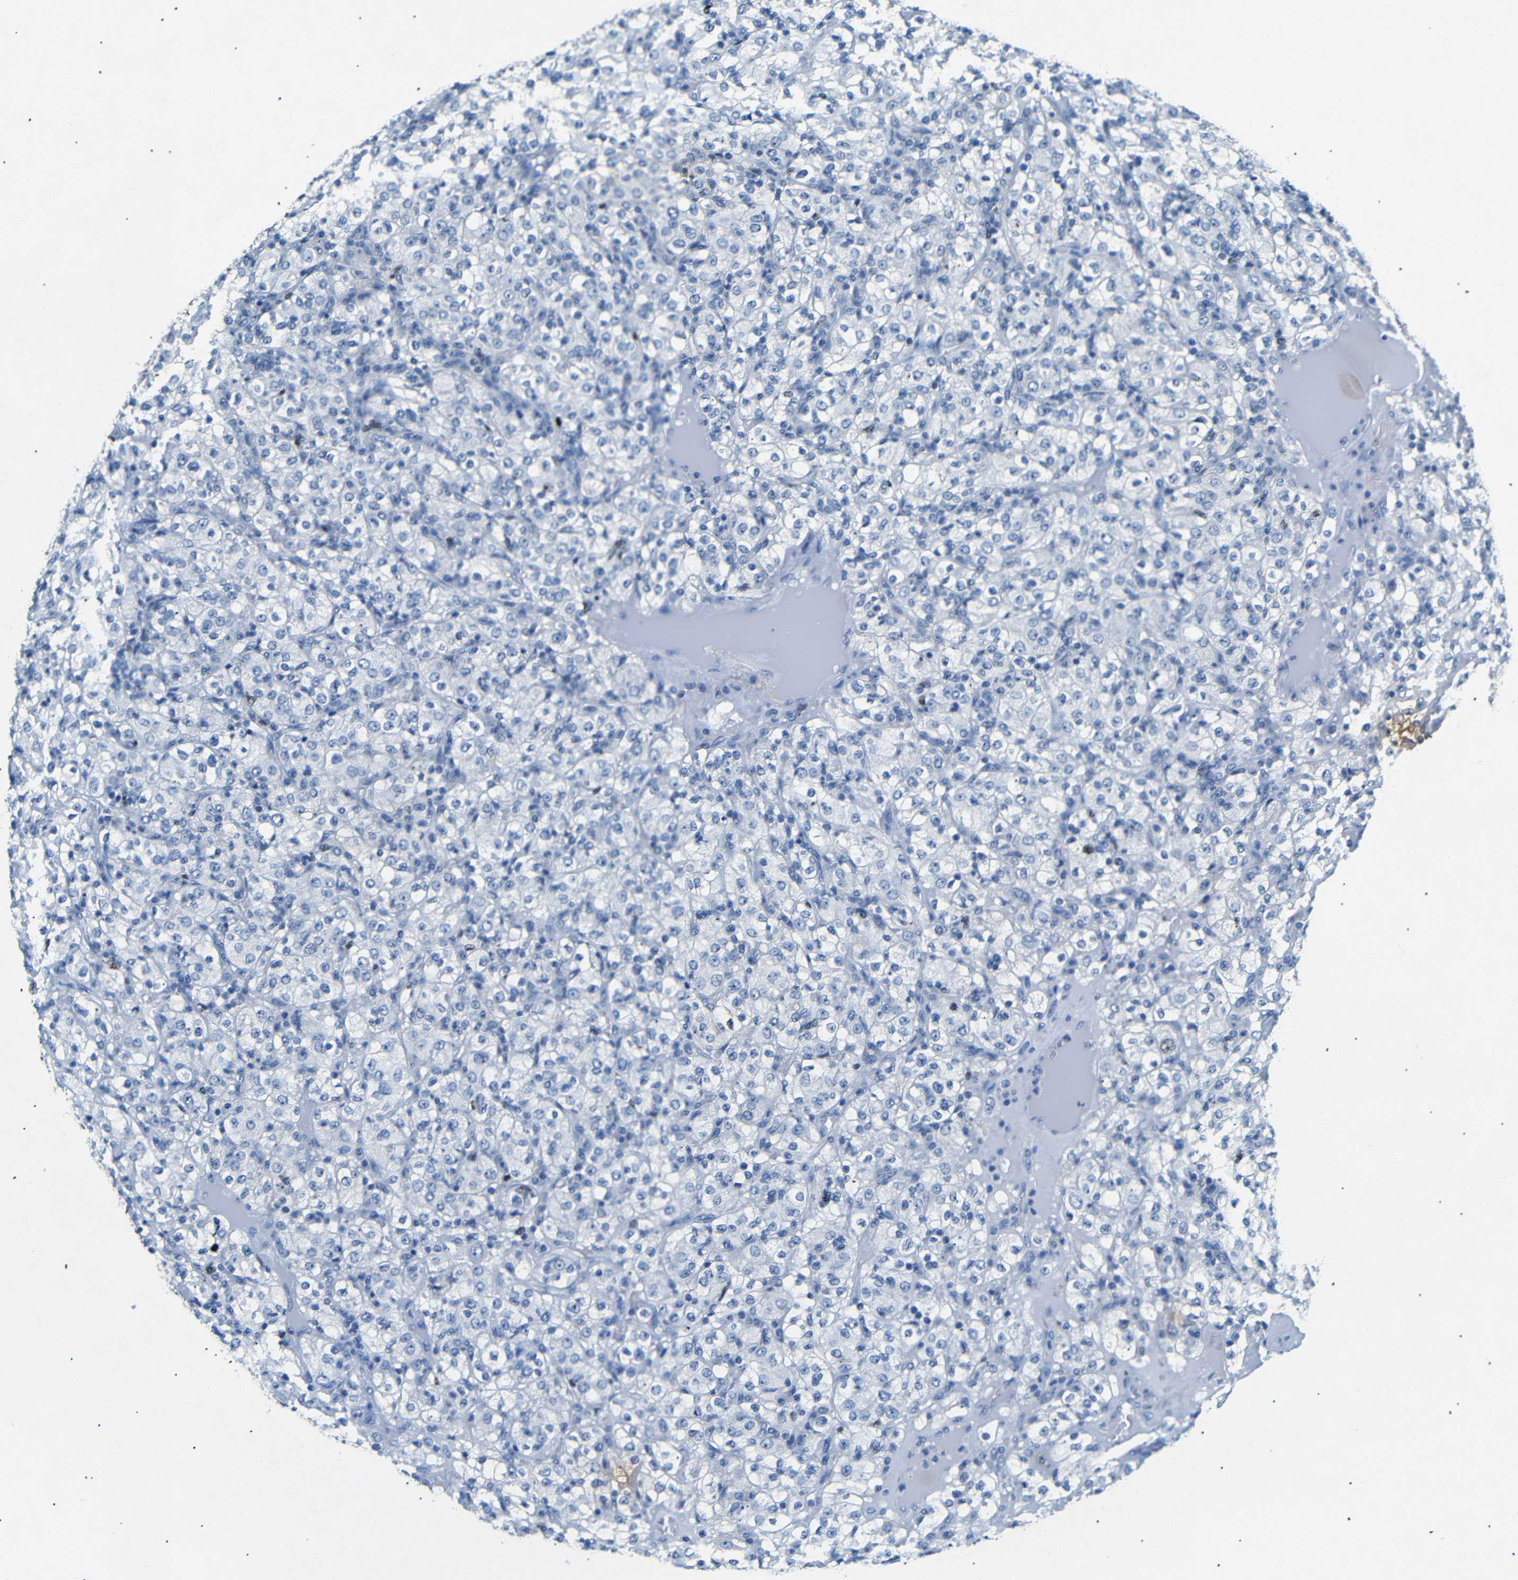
{"staining": {"intensity": "weak", "quantity": "<25%", "location": "nuclear"}, "tissue": "renal cancer", "cell_type": "Tumor cells", "image_type": "cancer", "snomed": [{"axis": "morphology", "description": "Normal tissue, NOS"}, {"axis": "morphology", "description": "Adenocarcinoma, NOS"}, {"axis": "topography", "description": "Kidney"}], "caption": "Renal cancer (adenocarcinoma) was stained to show a protein in brown. There is no significant expression in tumor cells.", "gene": "INCENP", "patient": {"sex": "female", "age": 72}}